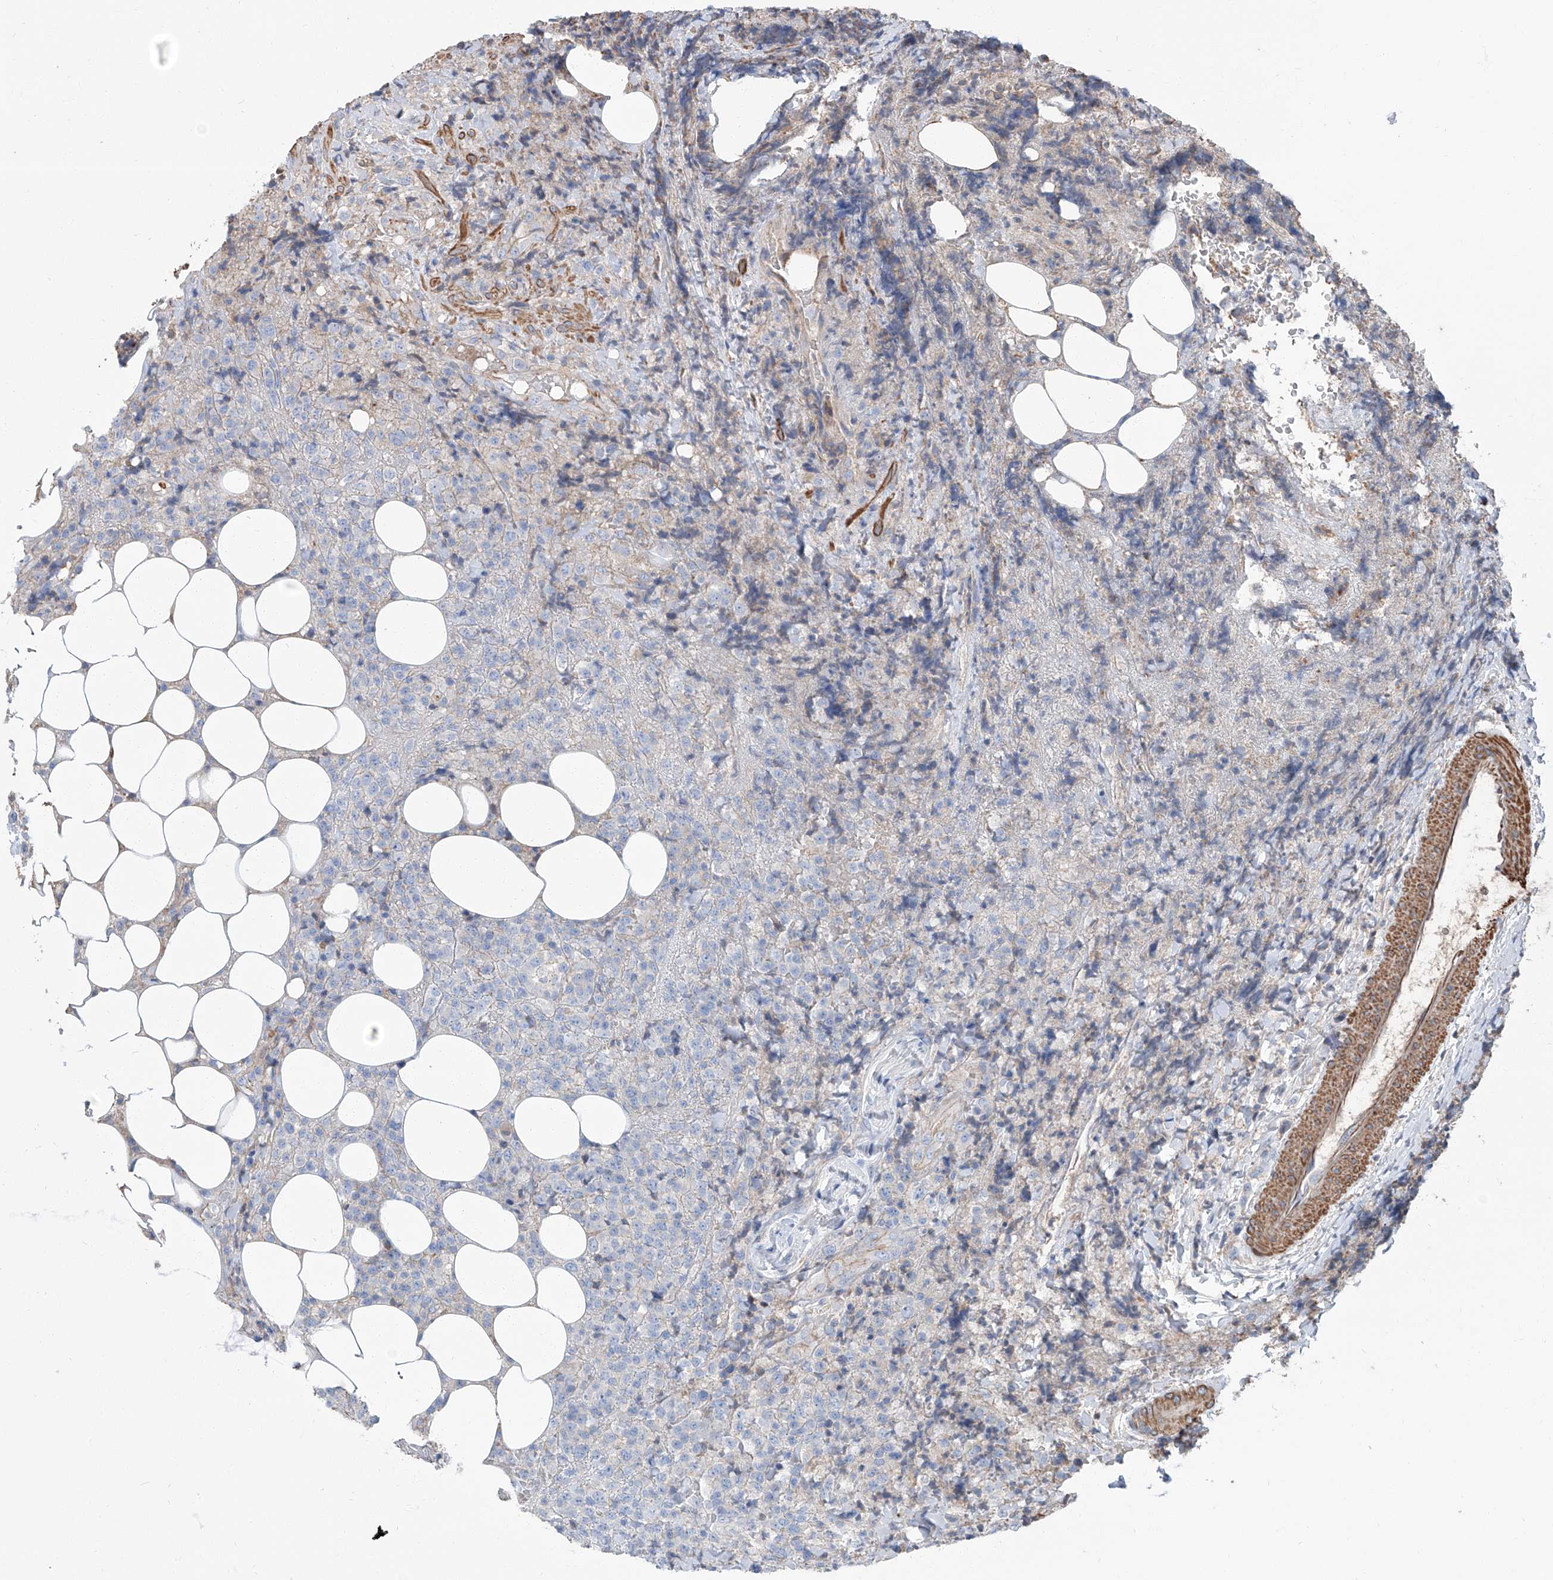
{"staining": {"intensity": "negative", "quantity": "none", "location": "none"}, "tissue": "lymphoma", "cell_type": "Tumor cells", "image_type": "cancer", "snomed": [{"axis": "morphology", "description": "Malignant lymphoma, non-Hodgkin's type, High grade"}, {"axis": "topography", "description": "Lymph node"}], "caption": "Immunohistochemistry (IHC) histopathology image of neoplastic tissue: lymphoma stained with DAB exhibits no significant protein staining in tumor cells.", "gene": "PIEZO2", "patient": {"sex": "male", "age": 13}}